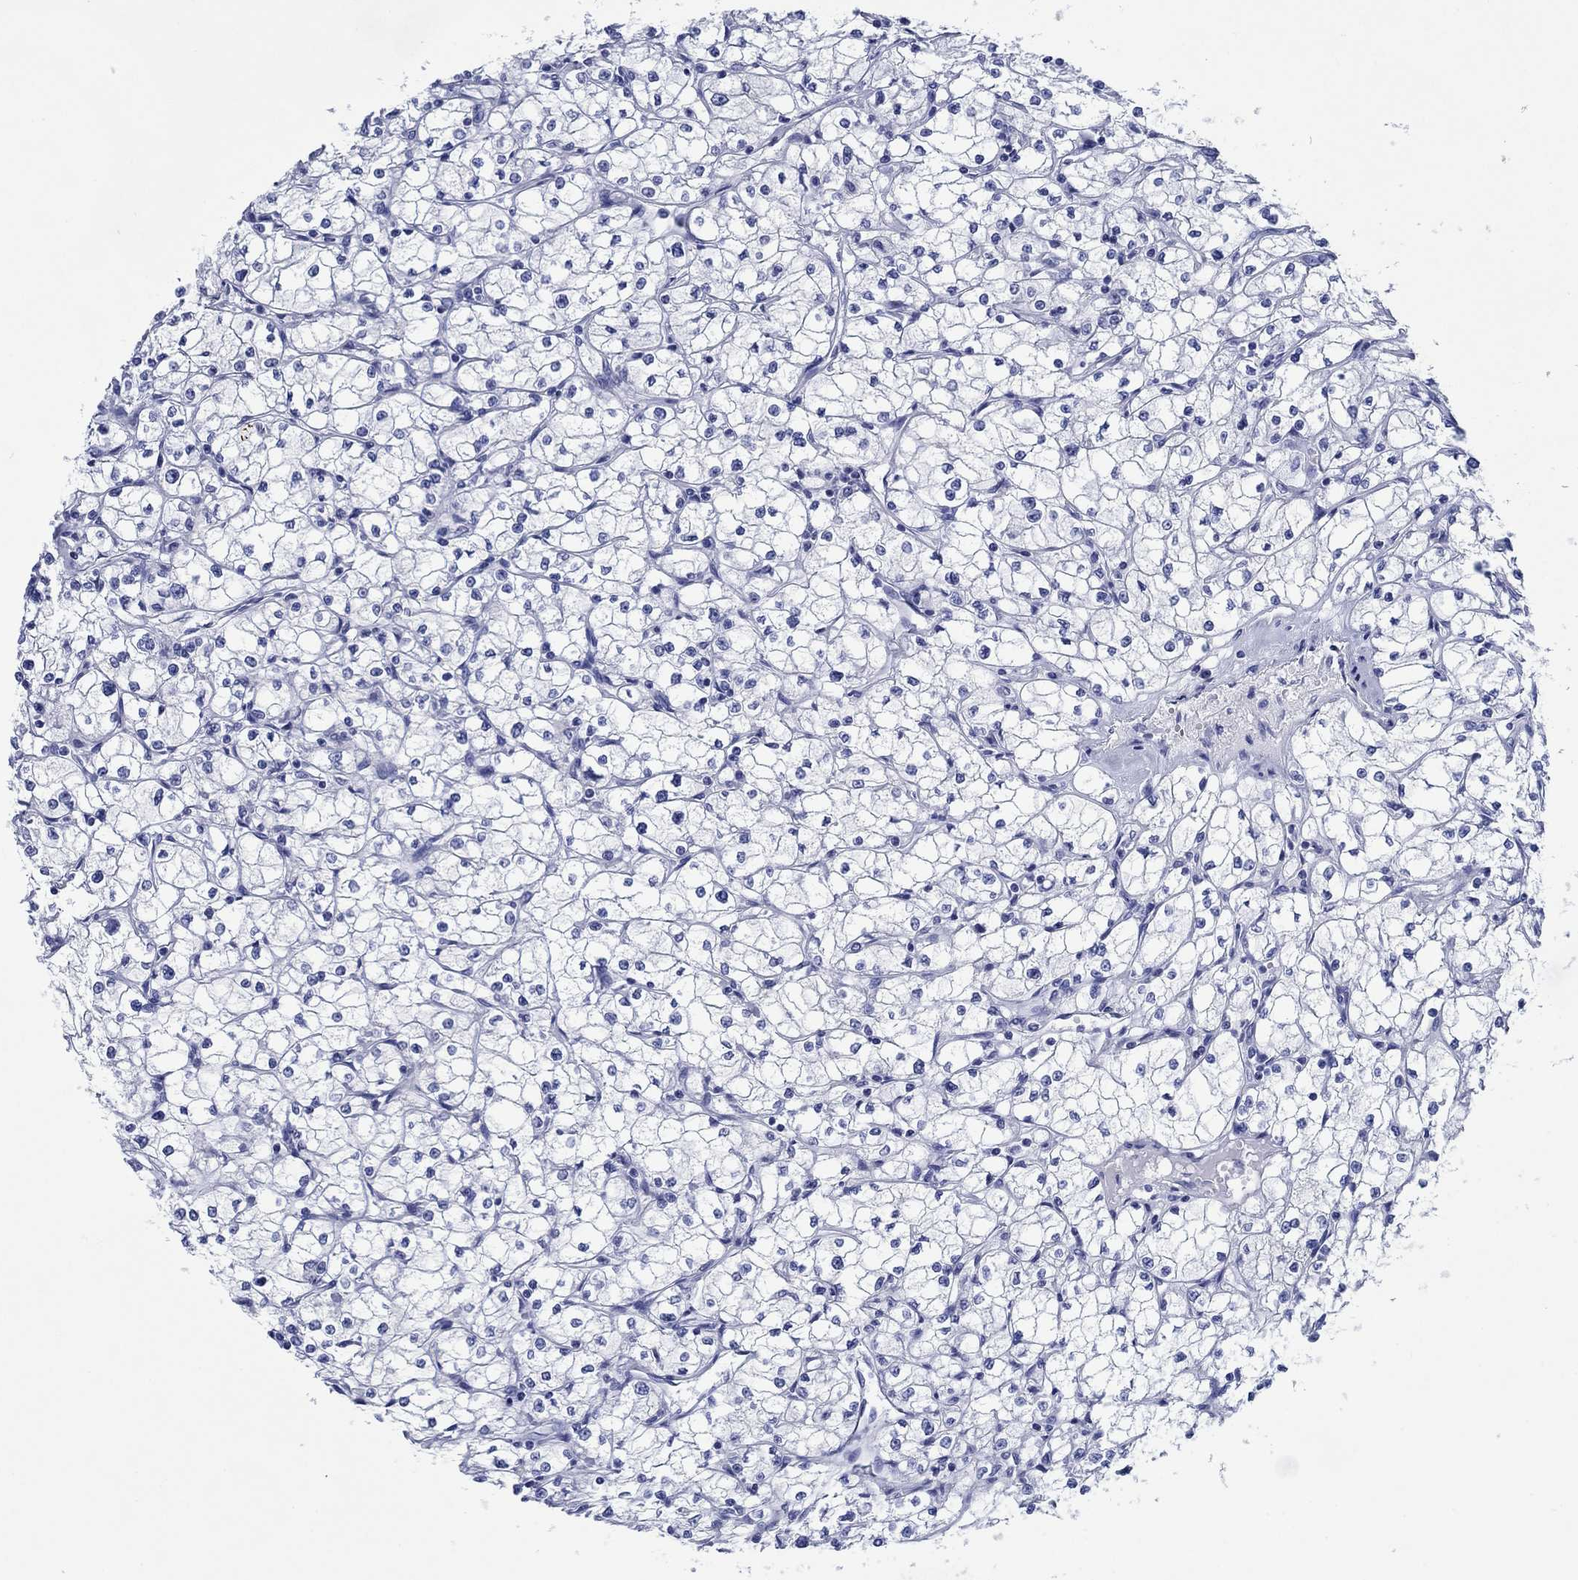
{"staining": {"intensity": "negative", "quantity": "none", "location": "none"}, "tissue": "renal cancer", "cell_type": "Tumor cells", "image_type": "cancer", "snomed": [{"axis": "morphology", "description": "Adenocarcinoma, NOS"}, {"axis": "topography", "description": "Kidney"}], "caption": "Protein analysis of adenocarcinoma (renal) exhibits no significant positivity in tumor cells.", "gene": "HCRT", "patient": {"sex": "male", "age": 67}}